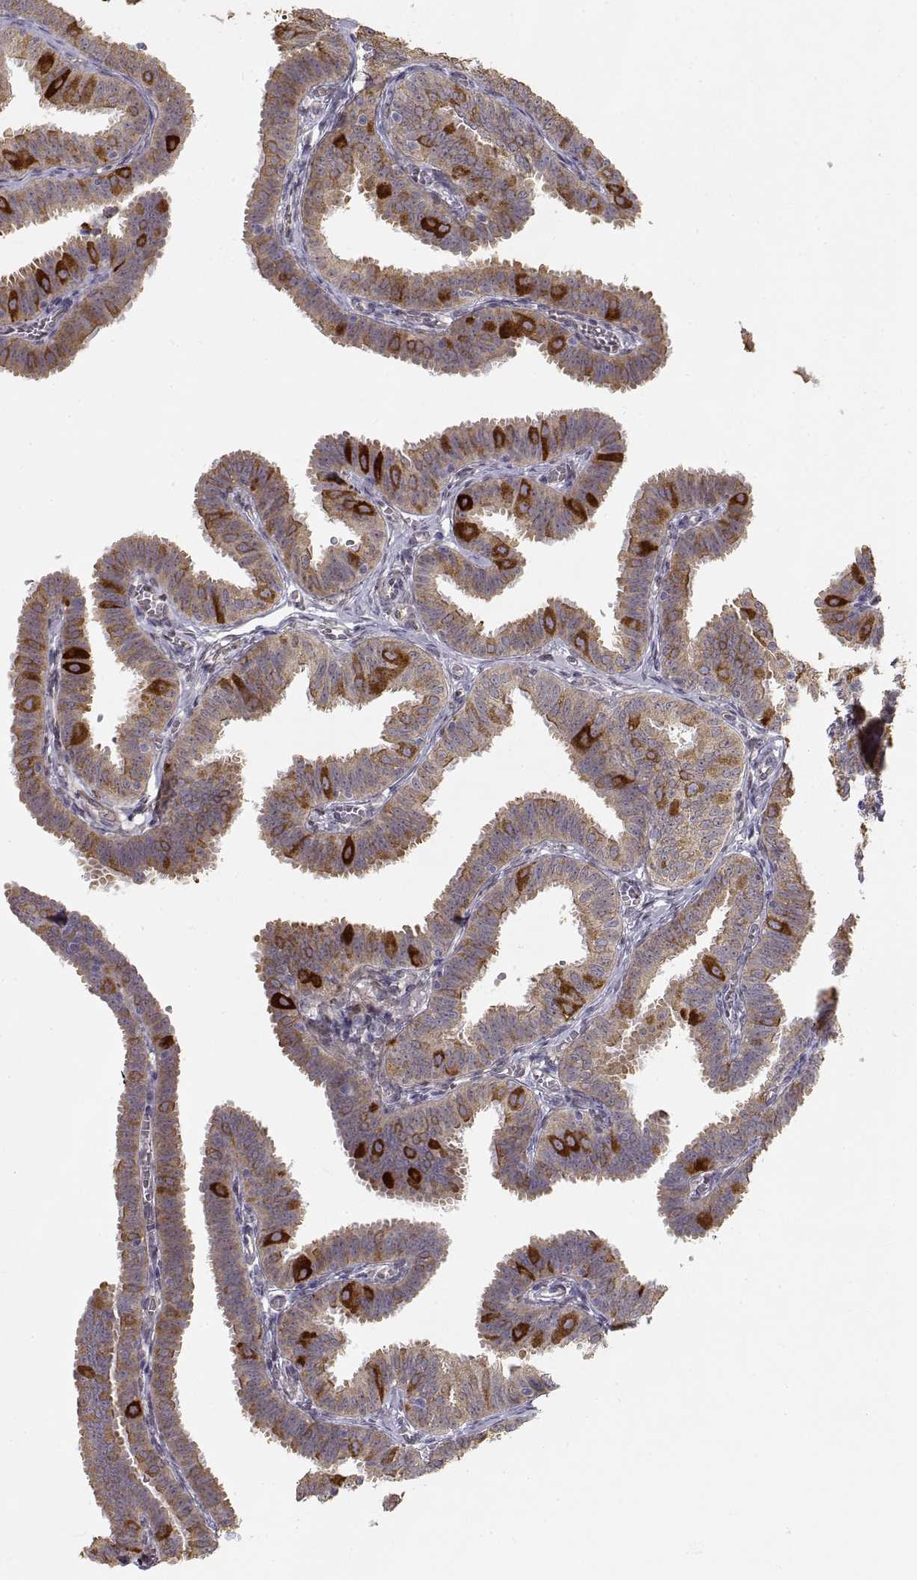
{"staining": {"intensity": "strong", "quantity": "<25%", "location": "cytoplasmic/membranous"}, "tissue": "fallopian tube", "cell_type": "Glandular cells", "image_type": "normal", "snomed": [{"axis": "morphology", "description": "Normal tissue, NOS"}, {"axis": "topography", "description": "Fallopian tube"}], "caption": "This image displays benign fallopian tube stained with immunohistochemistry to label a protein in brown. The cytoplasmic/membranous of glandular cells show strong positivity for the protein. Nuclei are counter-stained blue.", "gene": "HSP90AB1", "patient": {"sex": "female", "age": 25}}